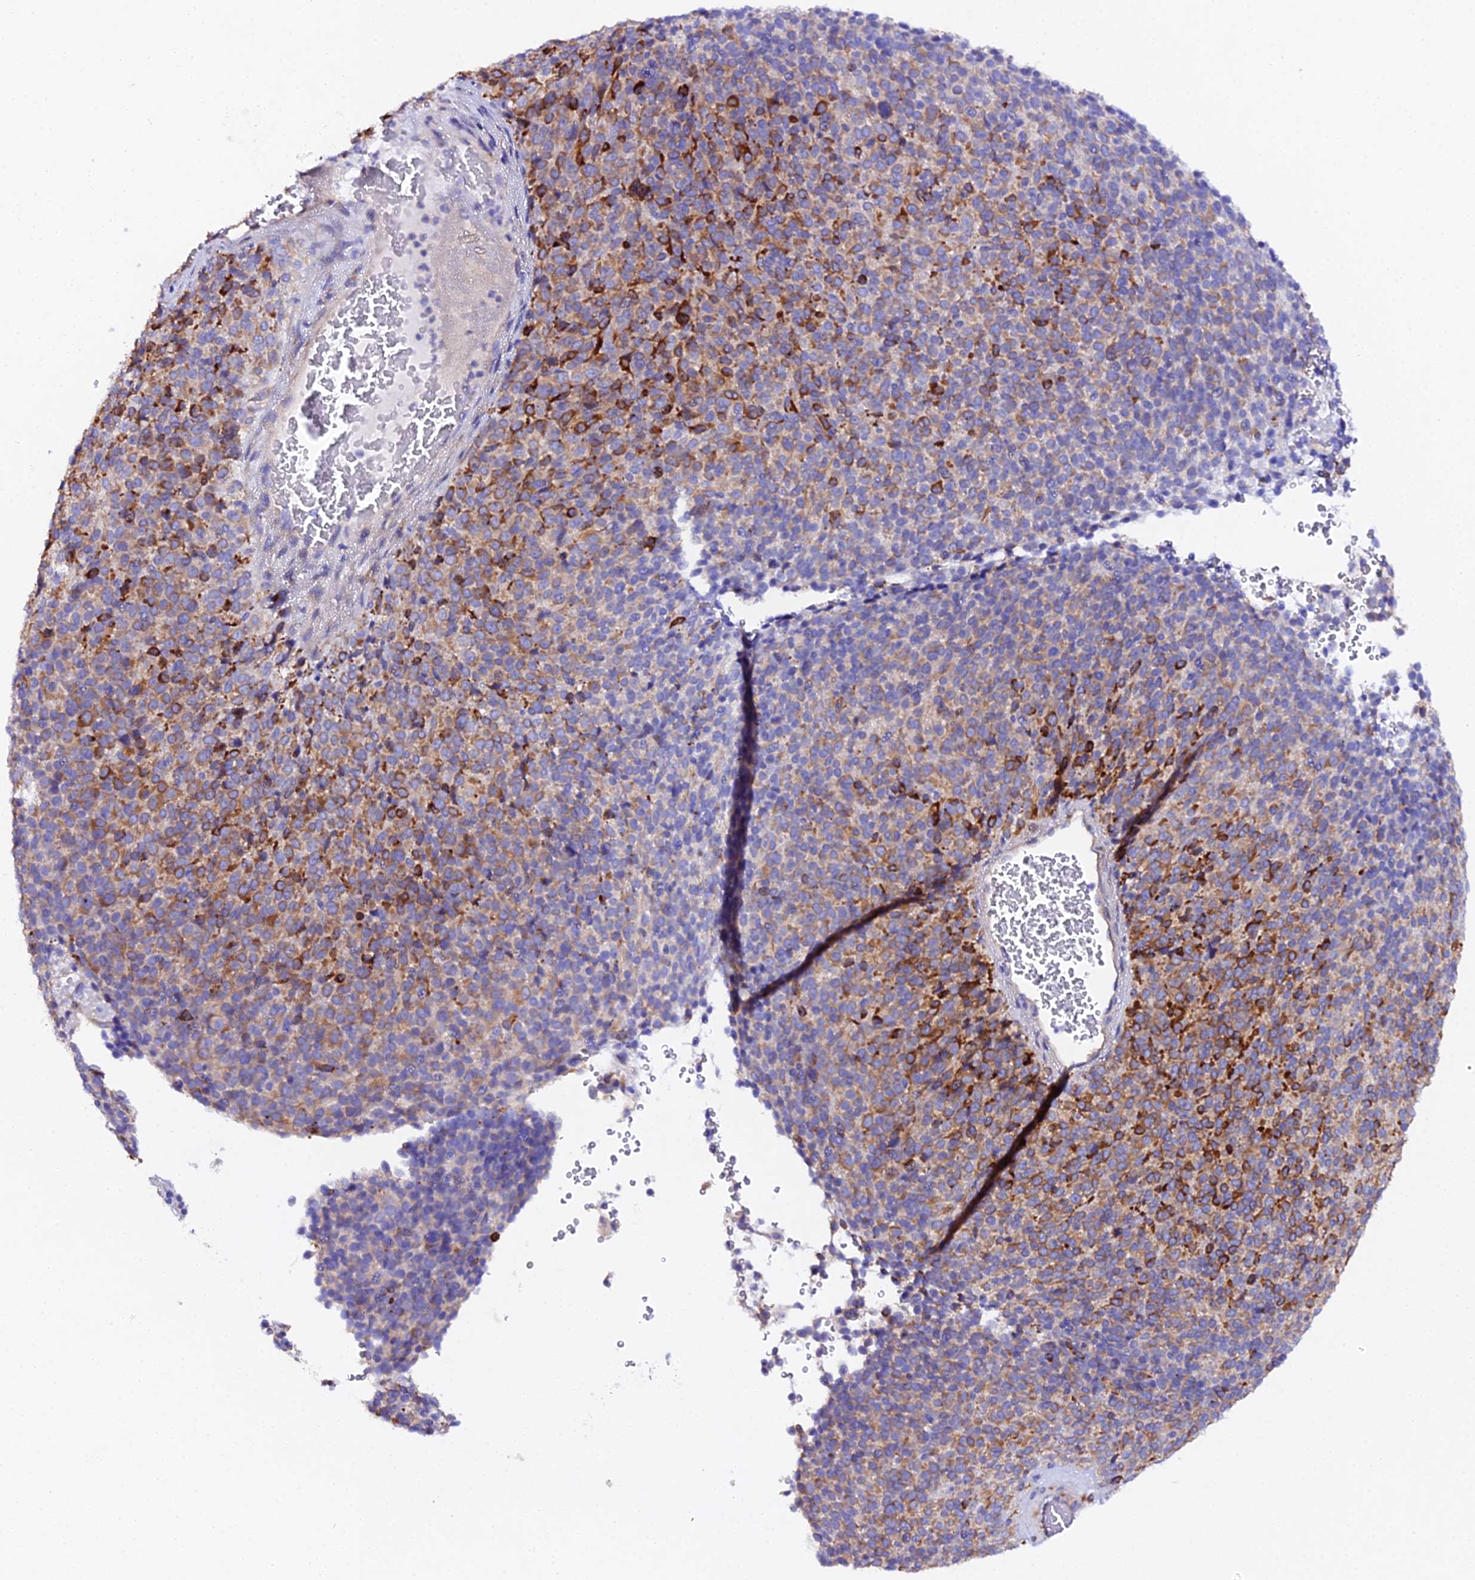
{"staining": {"intensity": "strong", "quantity": "25%-75%", "location": "cytoplasmic/membranous"}, "tissue": "melanoma", "cell_type": "Tumor cells", "image_type": "cancer", "snomed": [{"axis": "morphology", "description": "Malignant melanoma, Metastatic site"}, {"axis": "topography", "description": "Brain"}], "caption": "An immunohistochemistry (IHC) photomicrograph of tumor tissue is shown. Protein staining in brown highlights strong cytoplasmic/membranous positivity in malignant melanoma (metastatic site) within tumor cells.", "gene": "CFAP45", "patient": {"sex": "female", "age": 56}}